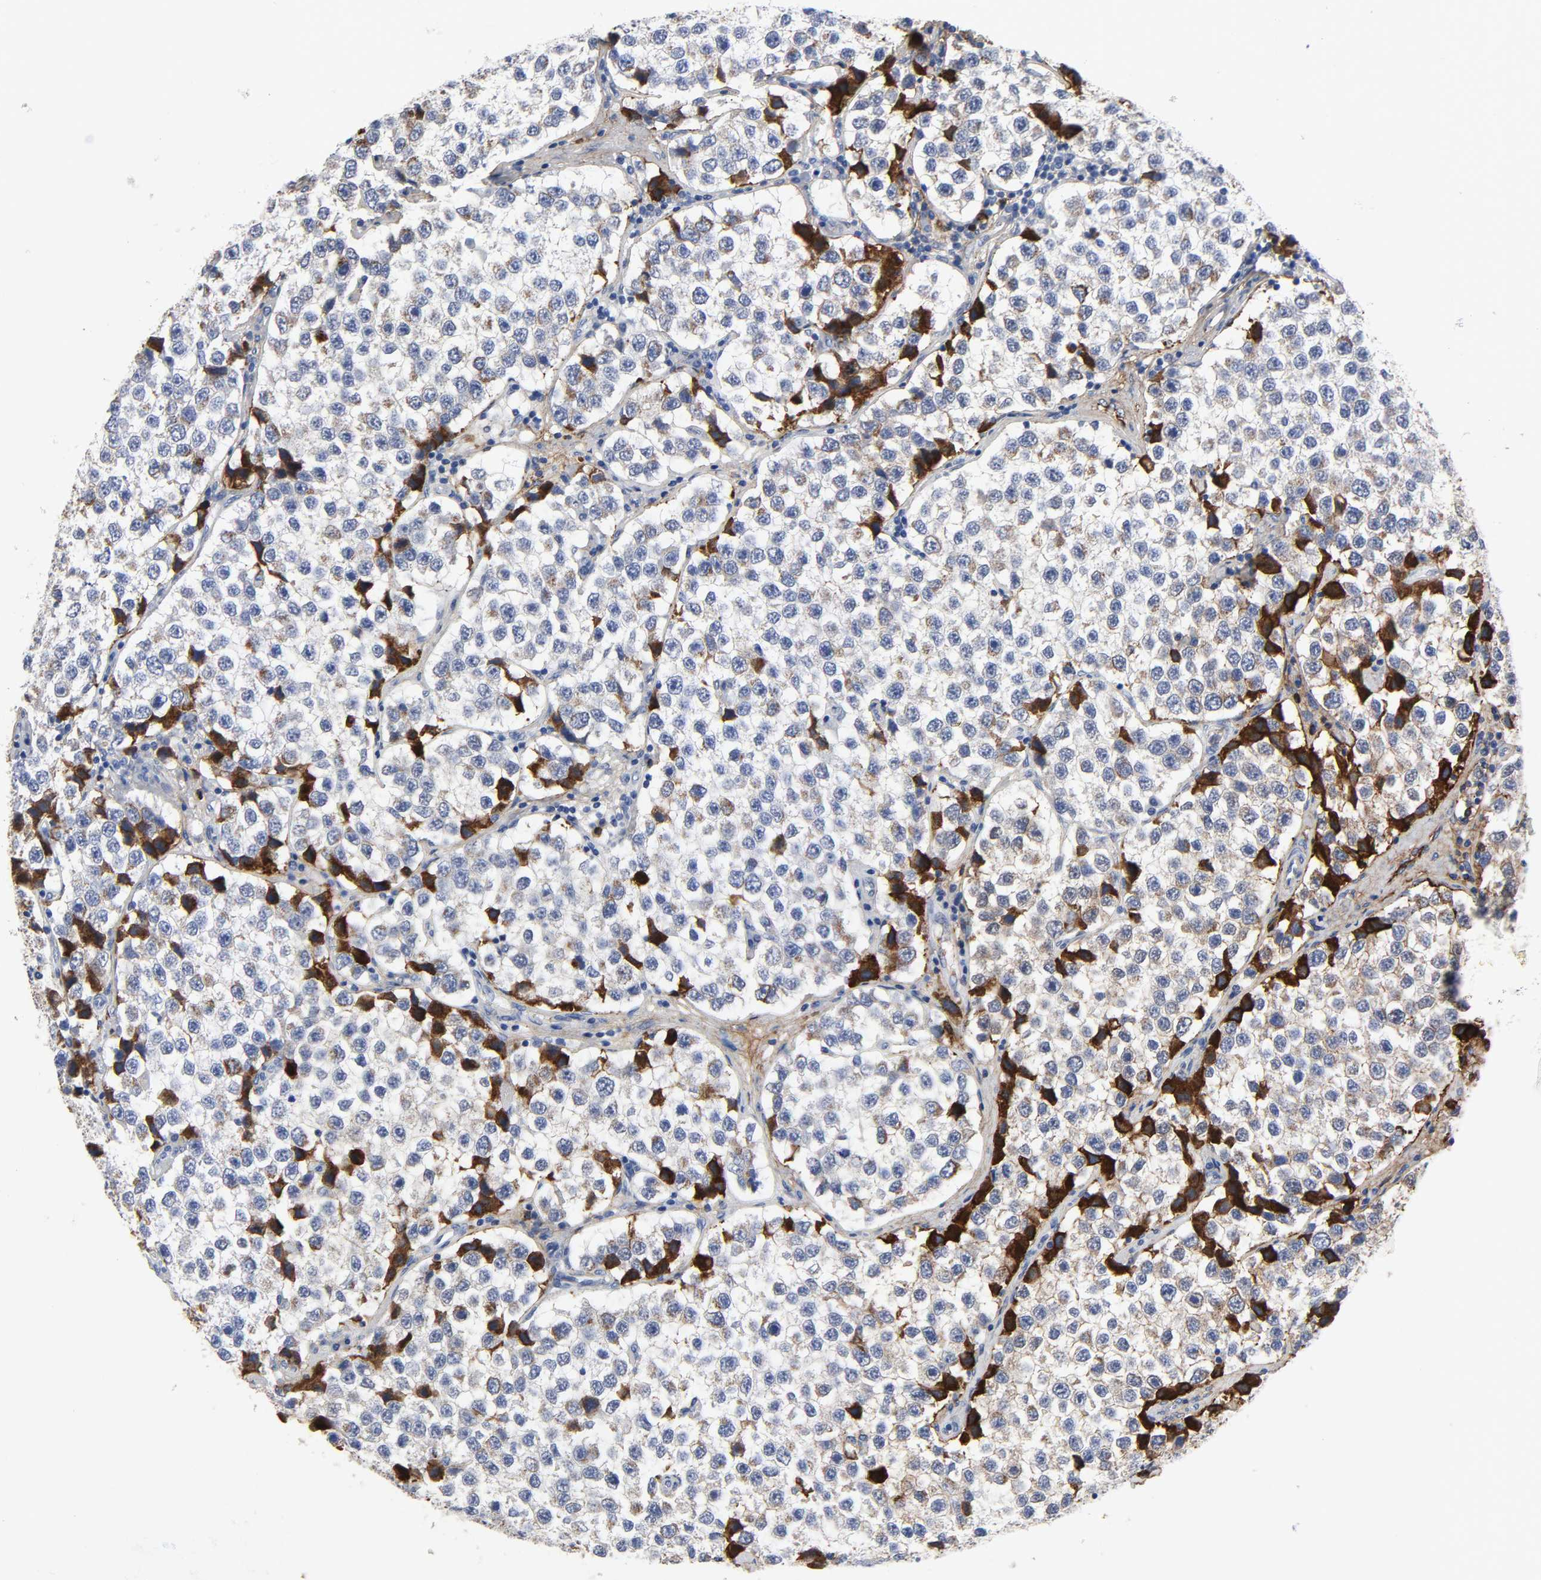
{"staining": {"intensity": "strong", "quantity": "<25%", "location": "cytoplasmic/membranous"}, "tissue": "testis cancer", "cell_type": "Tumor cells", "image_type": "cancer", "snomed": [{"axis": "morphology", "description": "Seminoma, NOS"}, {"axis": "topography", "description": "Testis"}], "caption": "High-power microscopy captured an immunohistochemistry (IHC) photomicrograph of testis cancer, revealing strong cytoplasmic/membranous staining in about <25% of tumor cells.", "gene": "FBLN1", "patient": {"sex": "male", "age": 39}}